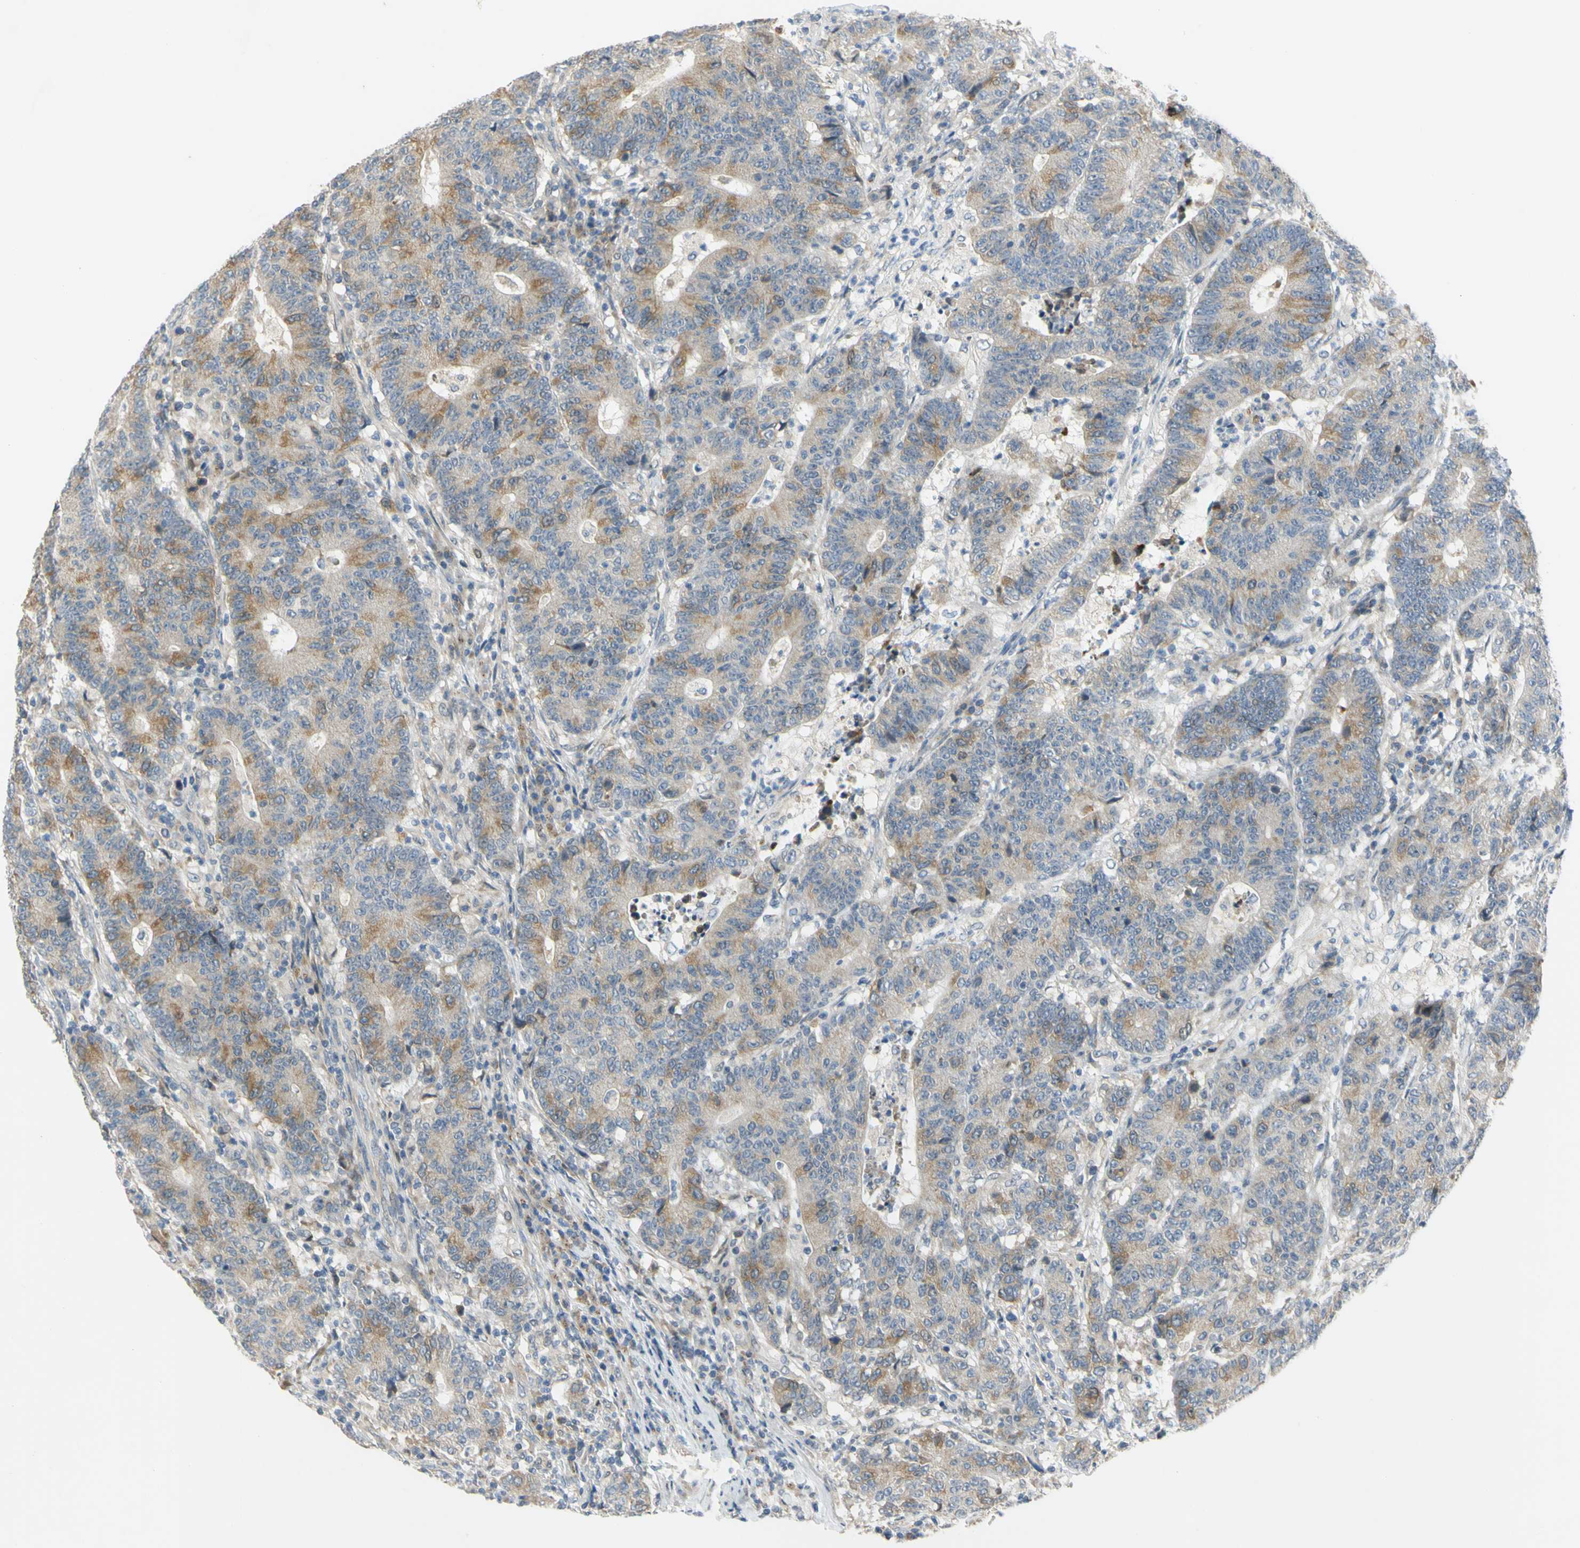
{"staining": {"intensity": "moderate", "quantity": "25%-75%", "location": "cytoplasmic/membranous"}, "tissue": "colorectal cancer", "cell_type": "Tumor cells", "image_type": "cancer", "snomed": [{"axis": "morphology", "description": "Normal tissue, NOS"}, {"axis": "morphology", "description": "Adenocarcinoma, NOS"}, {"axis": "topography", "description": "Colon"}], "caption": "The photomicrograph shows a brown stain indicating the presence of a protein in the cytoplasmic/membranous of tumor cells in colorectal cancer (adenocarcinoma).", "gene": "CCNB2", "patient": {"sex": "female", "age": 75}}